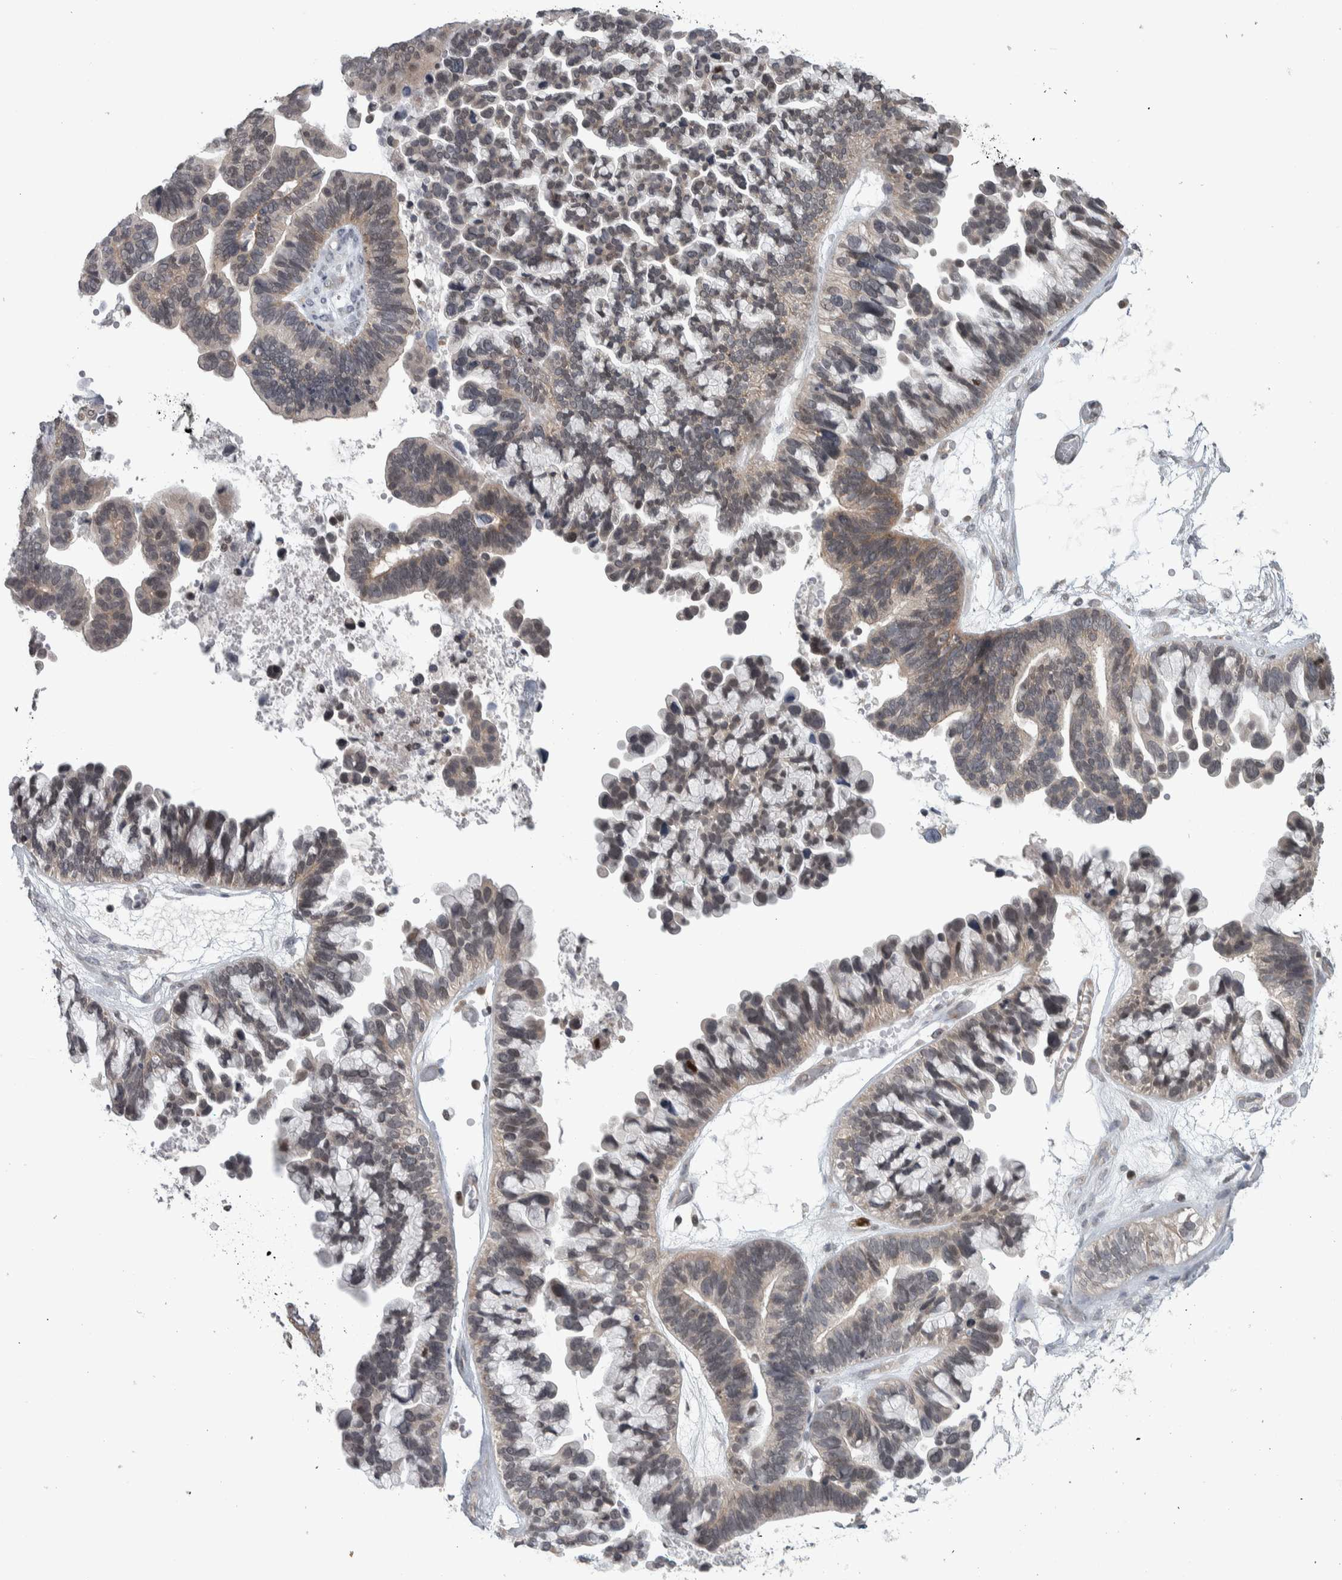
{"staining": {"intensity": "weak", "quantity": "25%-75%", "location": "cytoplasmic/membranous"}, "tissue": "ovarian cancer", "cell_type": "Tumor cells", "image_type": "cancer", "snomed": [{"axis": "morphology", "description": "Cystadenocarcinoma, serous, NOS"}, {"axis": "topography", "description": "Ovary"}], "caption": "Serous cystadenocarcinoma (ovarian) stained with DAB IHC shows low levels of weak cytoplasmic/membranous staining in approximately 25%-75% of tumor cells.", "gene": "CWC27", "patient": {"sex": "female", "age": 56}}